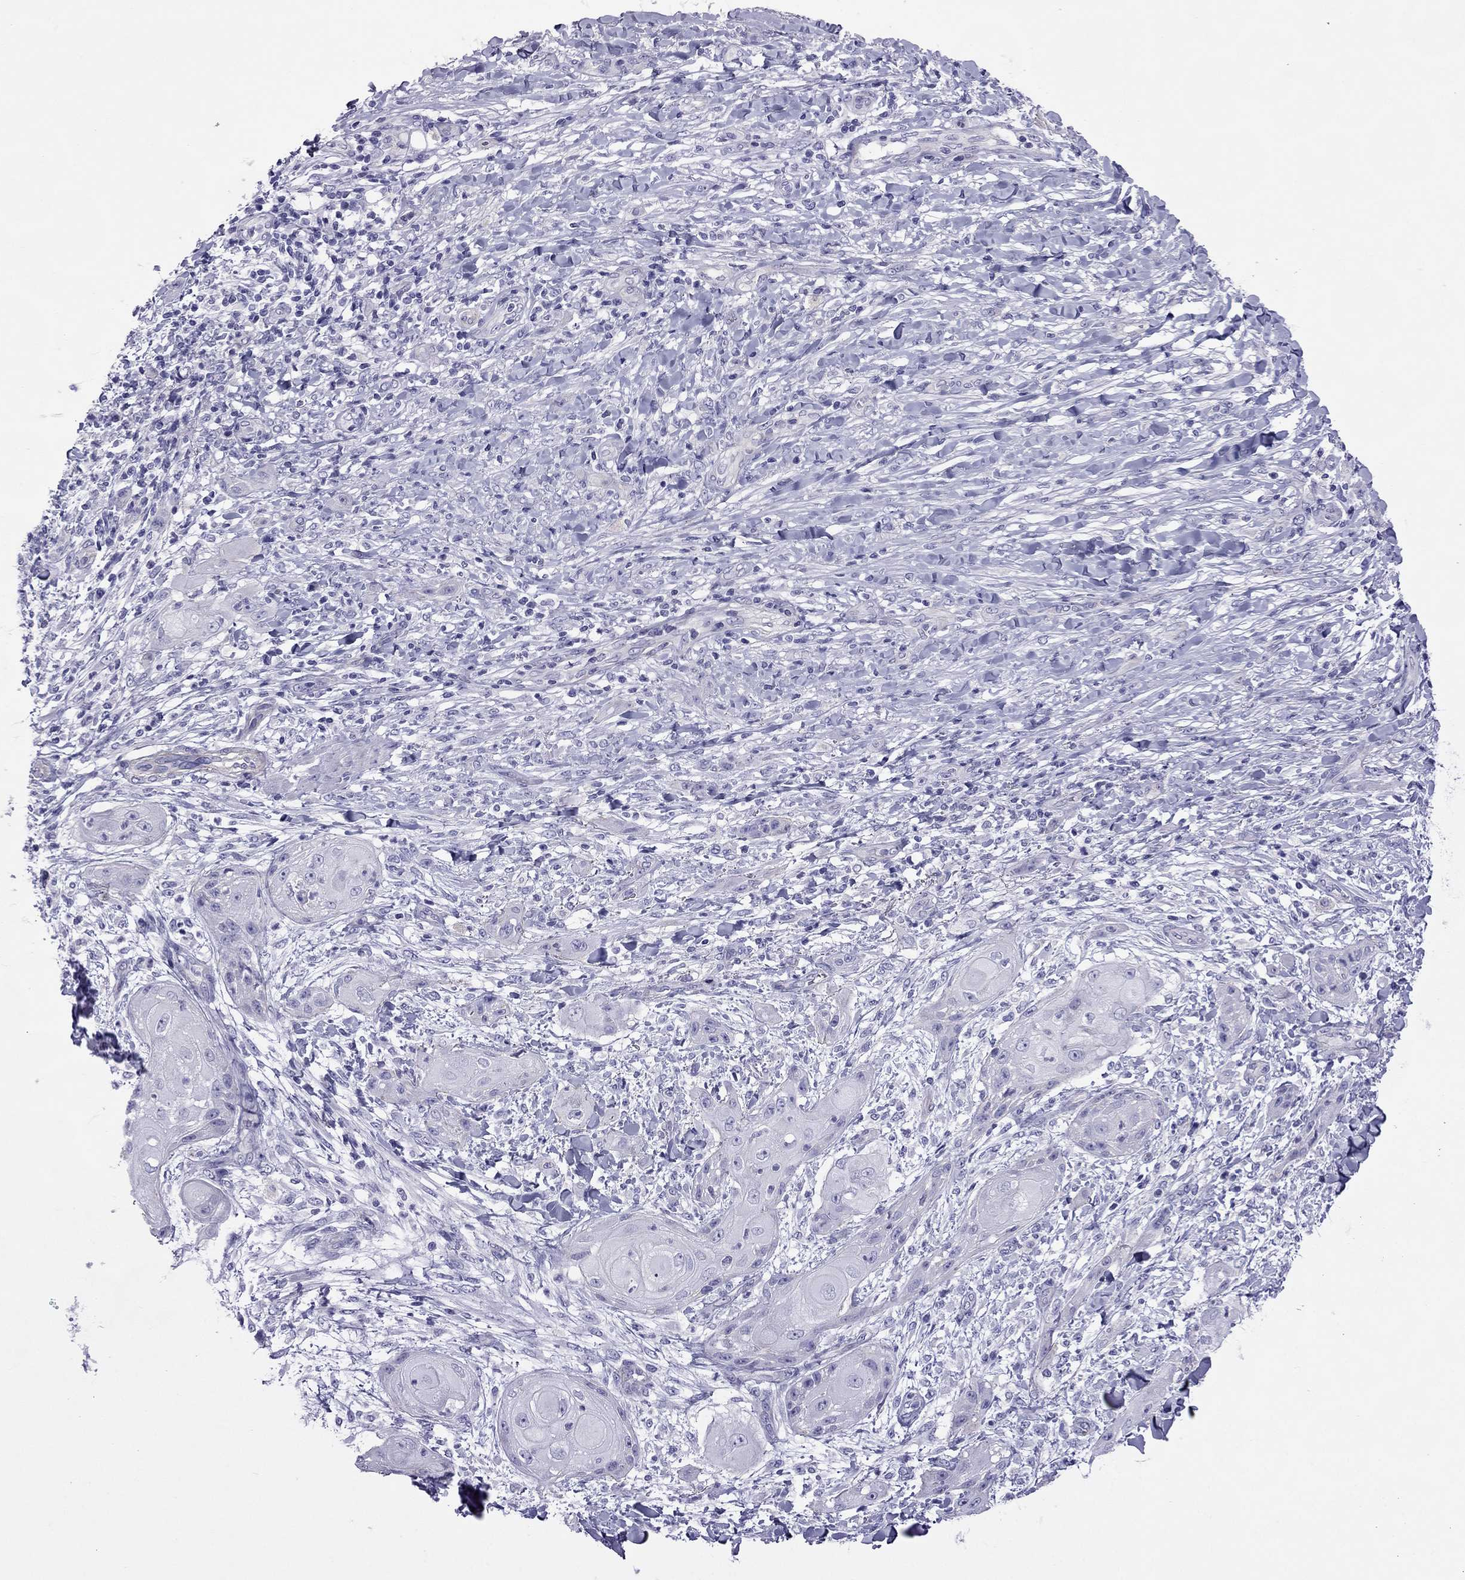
{"staining": {"intensity": "negative", "quantity": "none", "location": "none"}, "tissue": "skin cancer", "cell_type": "Tumor cells", "image_type": "cancer", "snomed": [{"axis": "morphology", "description": "Squamous cell carcinoma, NOS"}, {"axis": "topography", "description": "Skin"}], "caption": "A high-resolution histopathology image shows IHC staining of skin cancer, which demonstrates no significant positivity in tumor cells.", "gene": "MYL11", "patient": {"sex": "male", "age": 62}}